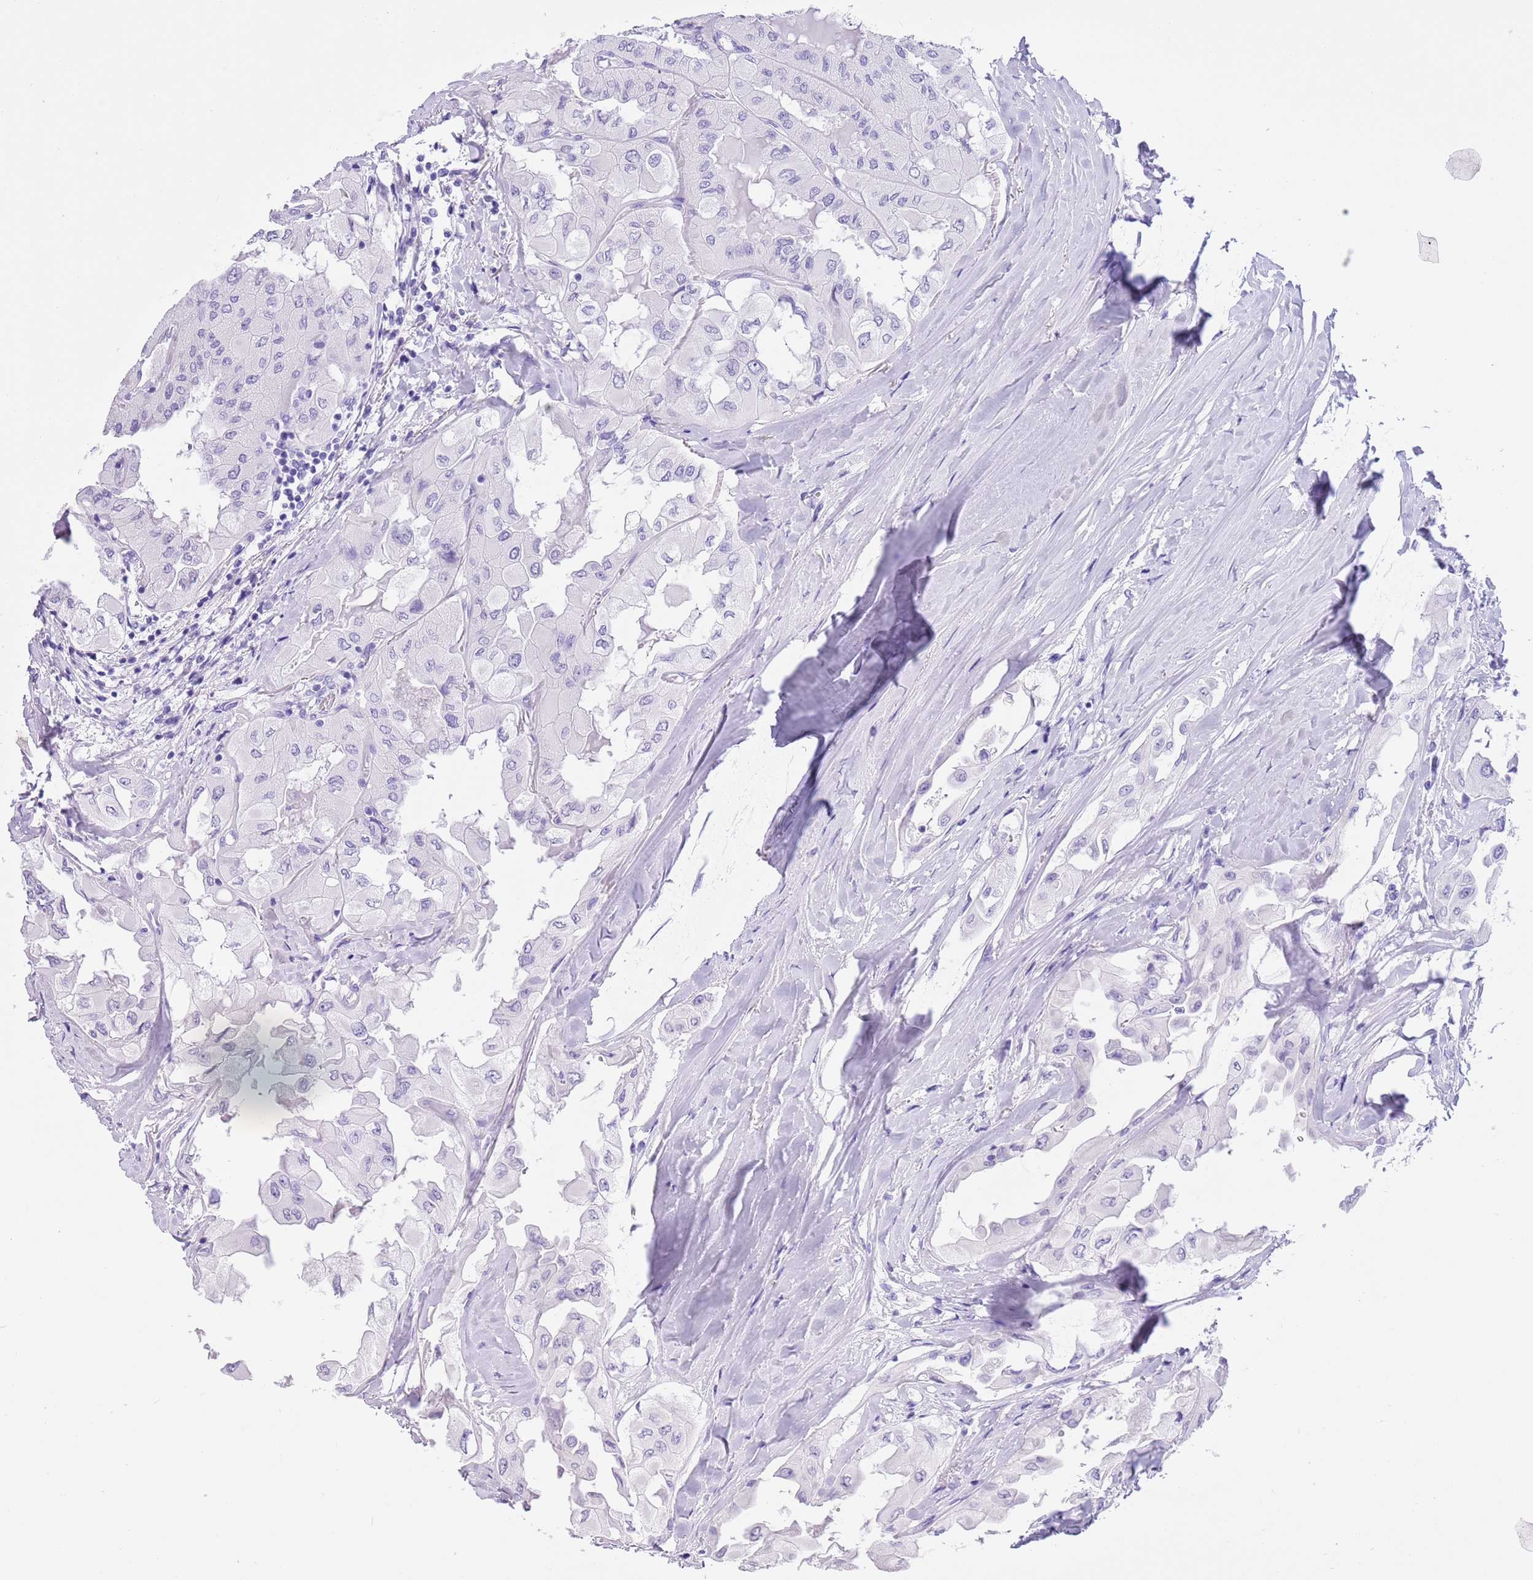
{"staining": {"intensity": "negative", "quantity": "none", "location": "none"}, "tissue": "thyroid cancer", "cell_type": "Tumor cells", "image_type": "cancer", "snomed": [{"axis": "morphology", "description": "Normal tissue, NOS"}, {"axis": "morphology", "description": "Papillary adenocarcinoma, NOS"}, {"axis": "topography", "description": "Thyroid gland"}], "caption": "Immunohistochemistry (IHC) of human thyroid cancer exhibits no staining in tumor cells.", "gene": "TMEM185B", "patient": {"sex": "female", "age": 59}}